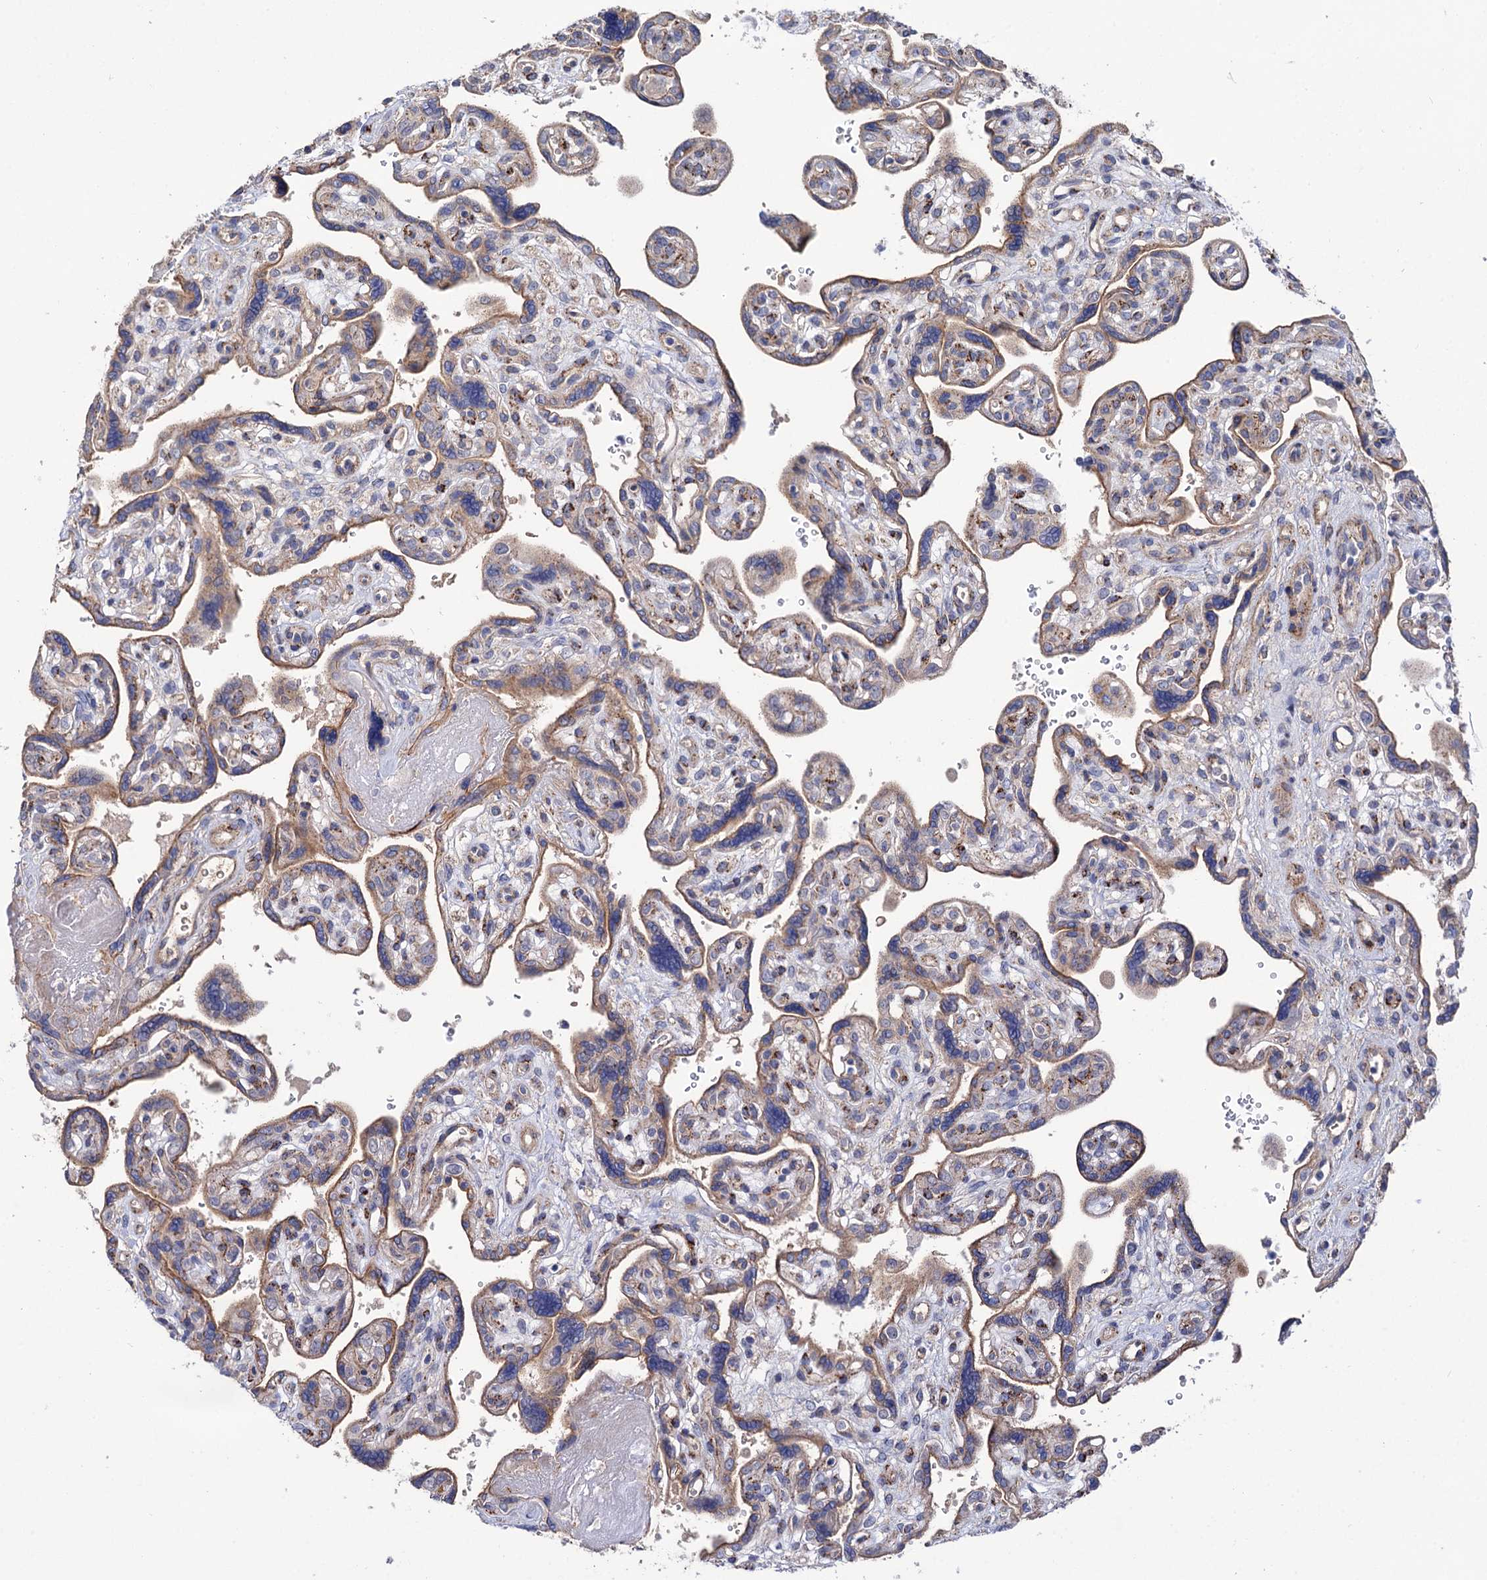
{"staining": {"intensity": "weak", "quantity": "25%-75%", "location": "cytoplasmic/membranous"}, "tissue": "placenta", "cell_type": "Trophoblastic cells", "image_type": "normal", "snomed": [{"axis": "morphology", "description": "Normal tissue, NOS"}, {"axis": "topography", "description": "Placenta"}], "caption": "Brown immunohistochemical staining in unremarkable human placenta exhibits weak cytoplasmic/membranous staining in about 25%-75% of trophoblastic cells. (IHC, brightfield microscopy, high magnification).", "gene": "NUDCD2", "patient": {"sex": "female", "age": 39}}